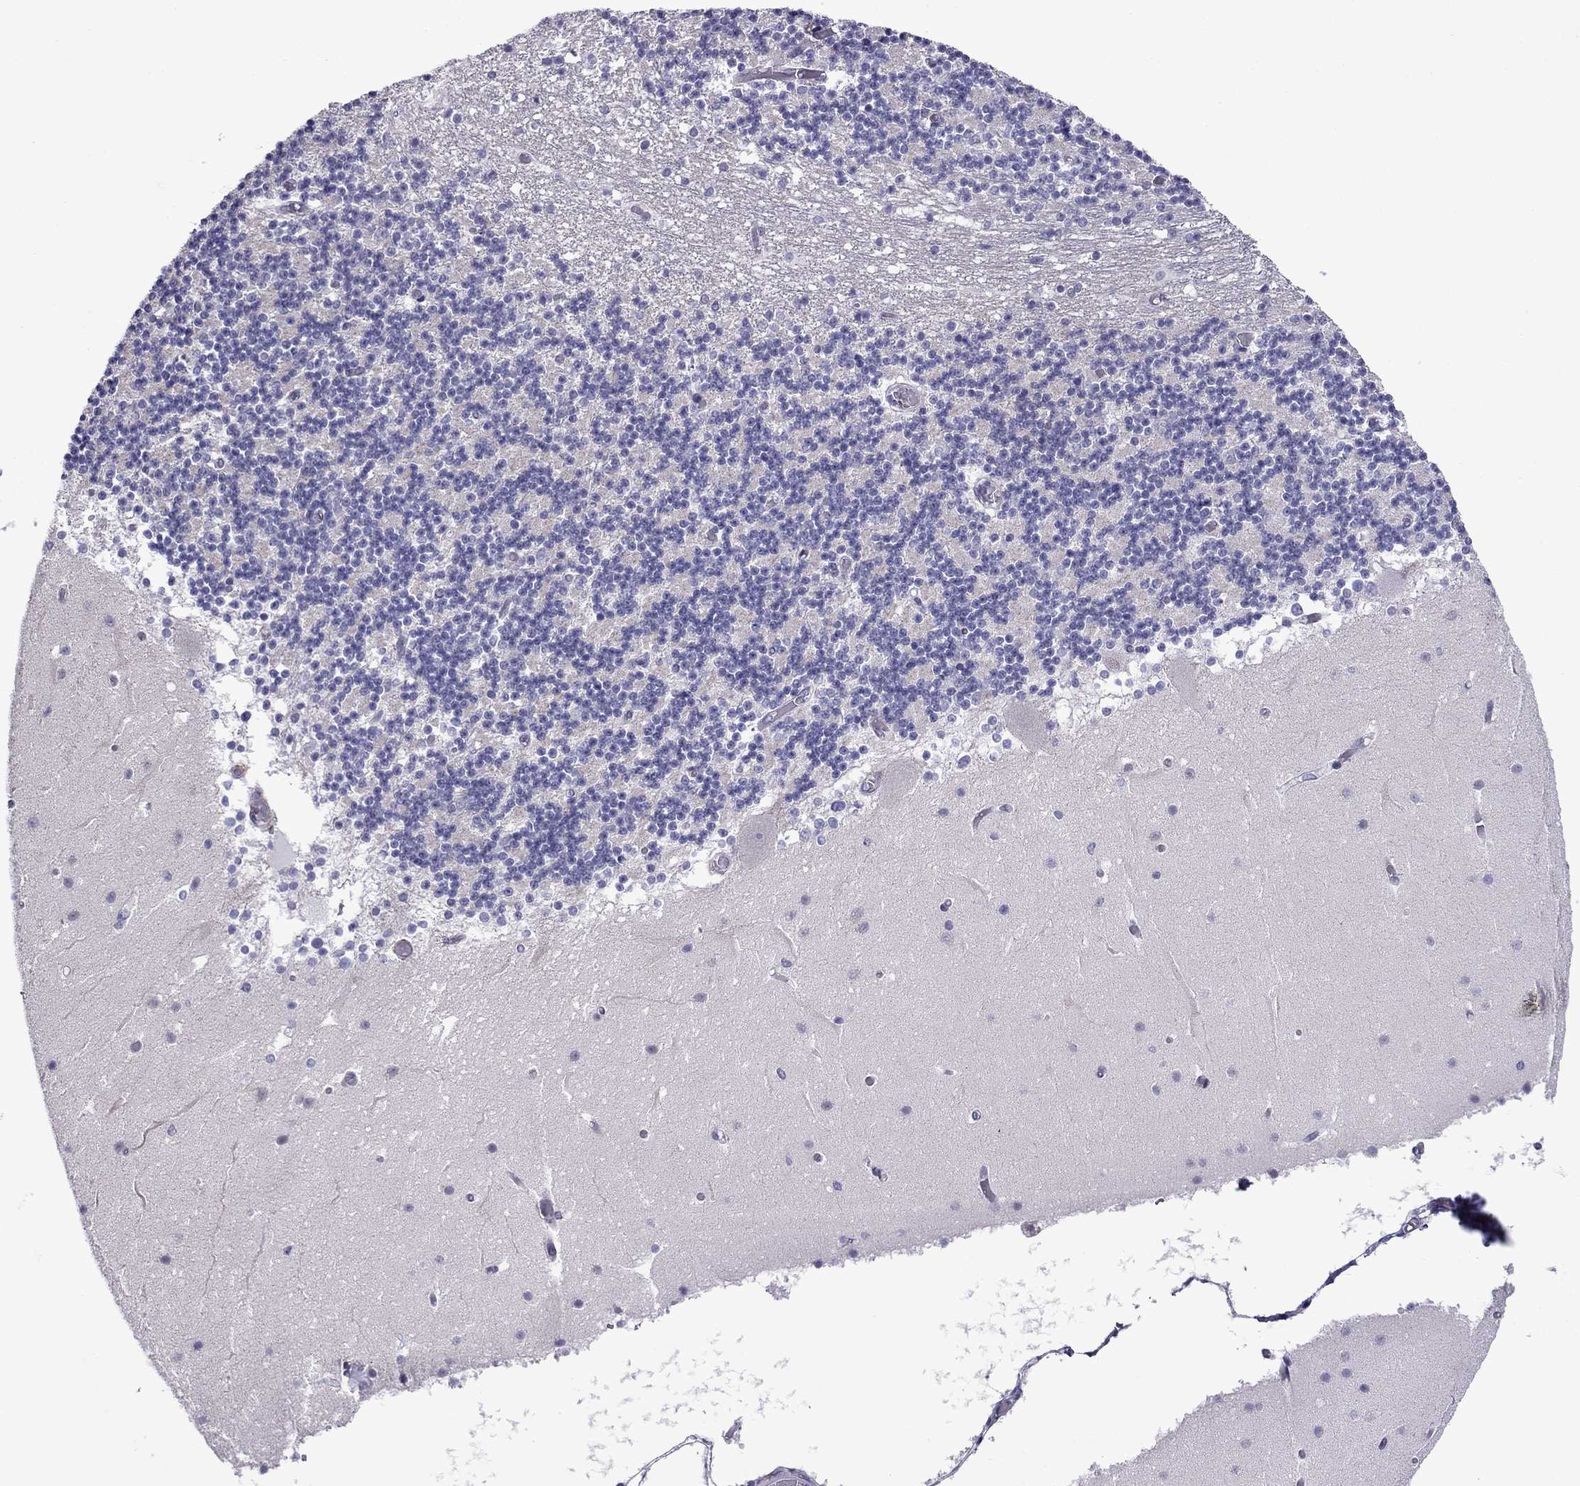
{"staining": {"intensity": "negative", "quantity": "none", "location": "none"}, "tissue": "cerebellum", "cell_type": "Cells in granular layer", "image_type": "normal", "snomed": [{"axis": "morphology", "description": "Normal tissue, NOS"}, {"axis": "topography", "description": "Cerebellum"}], "caption": "This photomicrograph is of unremarkable cerebellum stained with IHC to label a protein in brown with the nuclei are counter-stained blue. There is no staining in cells in granular layer.", "gene": "ZNF646", "patient": {"sex": "female", "age": 28}}